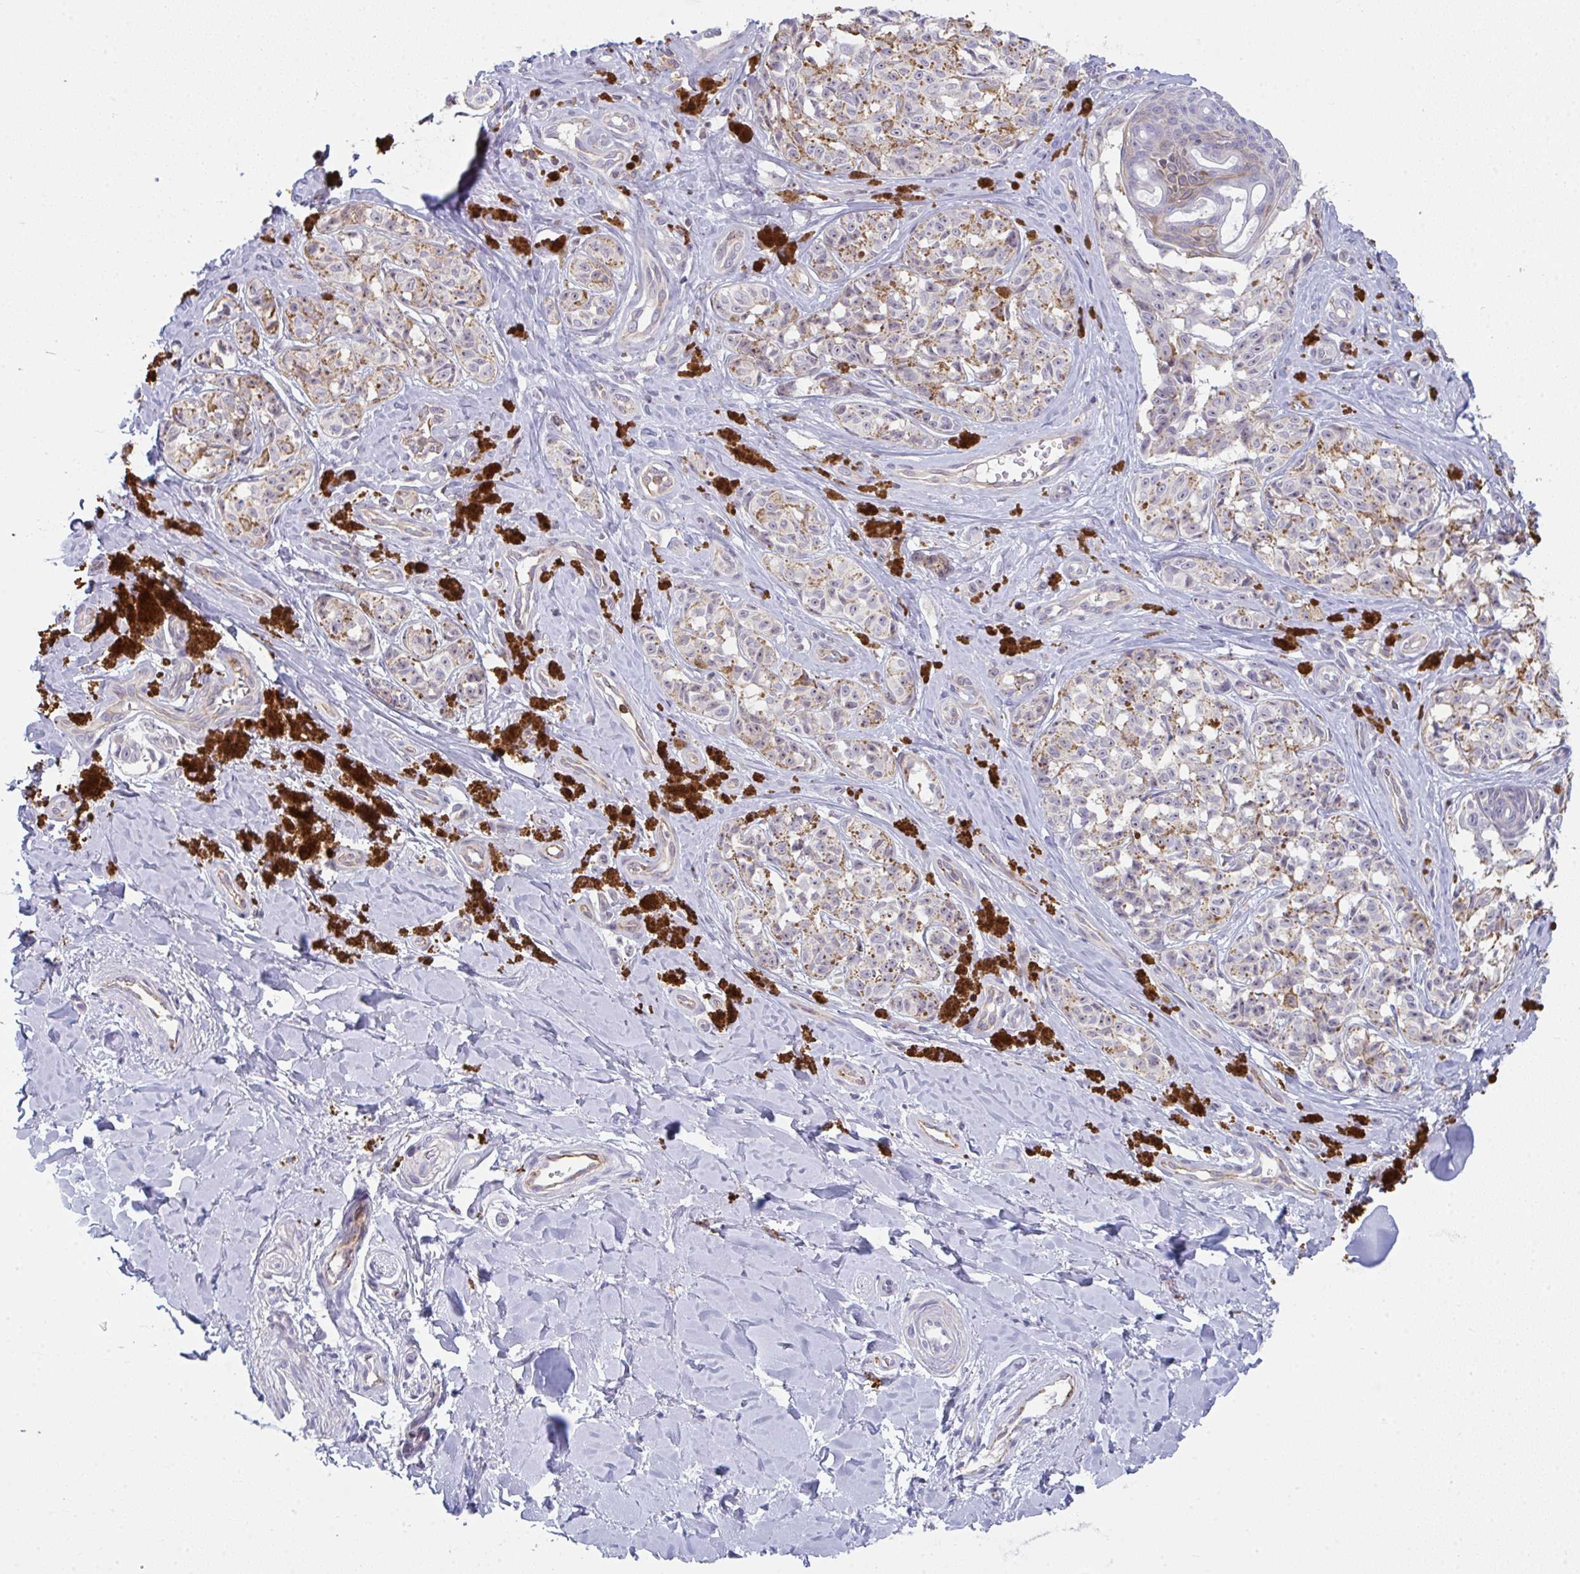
{"staining": {"intensity": "weak", "quantity": "25%-75%", "location": "cytoplasmic/membranous"}, "tissue": "melanoma", "cell_type": "Tumor cells", "image_type": "cancer", "snomed": [{"axis": "morphology", "description": "Malignant melanoma, NOS"}, {"axis": "topography", "description": "Skin"}], "caption": "A high-resolution histopathology image shows immunohistochemistry staining of malignant melanoma, which exhibits weak cytoplasmic/membranous positivity in about 25%-75% of tumor cells. (Stains: DAB in brown, nuclei in blue, Microscopy: brightfield microscopy at high magnification).", "gene": "CD80", "patient": {"sex": "female", "age": 65}}